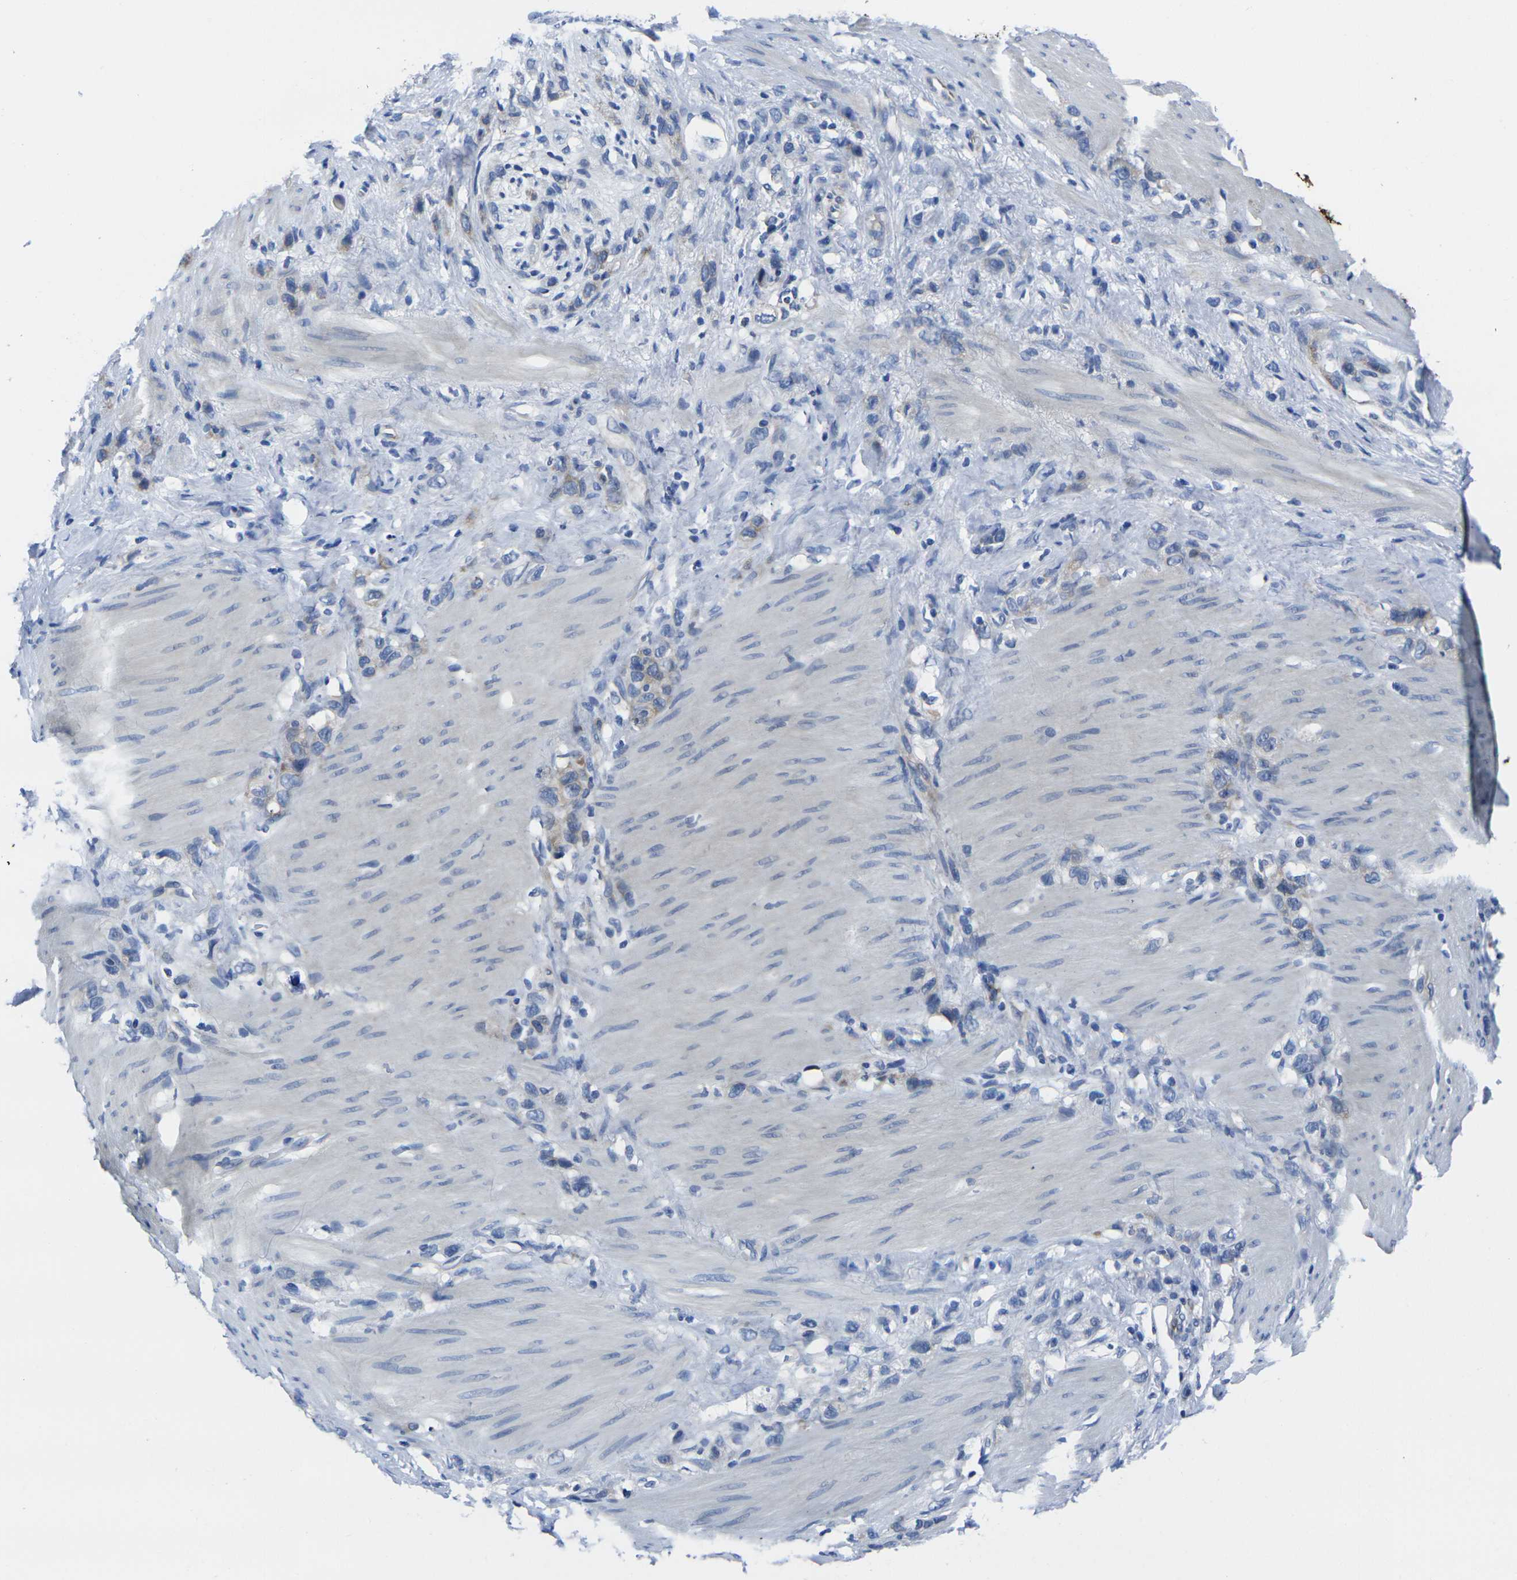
{"staining": {"intensity": "weak", "quantity": "<25%", "location": "cytoplasmic/membranous"}, "tissue": "stomach cancer", "cell_type": "Tumor cells", "image_type": "cancer", "snomed": [{"axis": "morphology", "description": "Normal tissue, NOS"}, {"axis": "morphology", "description": "Adenocarcinoma, NOS"}, {"axis": "morphology", "description": "Adenocarcinoma, High grade"}, {"axis": "topography", "description": "Stomach, upper"}, {"axis": "topography", "description": "Stomach"}], "caption": "Human high-grade adenocarcinoma (stomach) stained for a protein using immunohistochemistry demonstrates no staining in tumor cells.", "gene": "EIF4A1", "patient": {"sex": "female", "age": 65}}